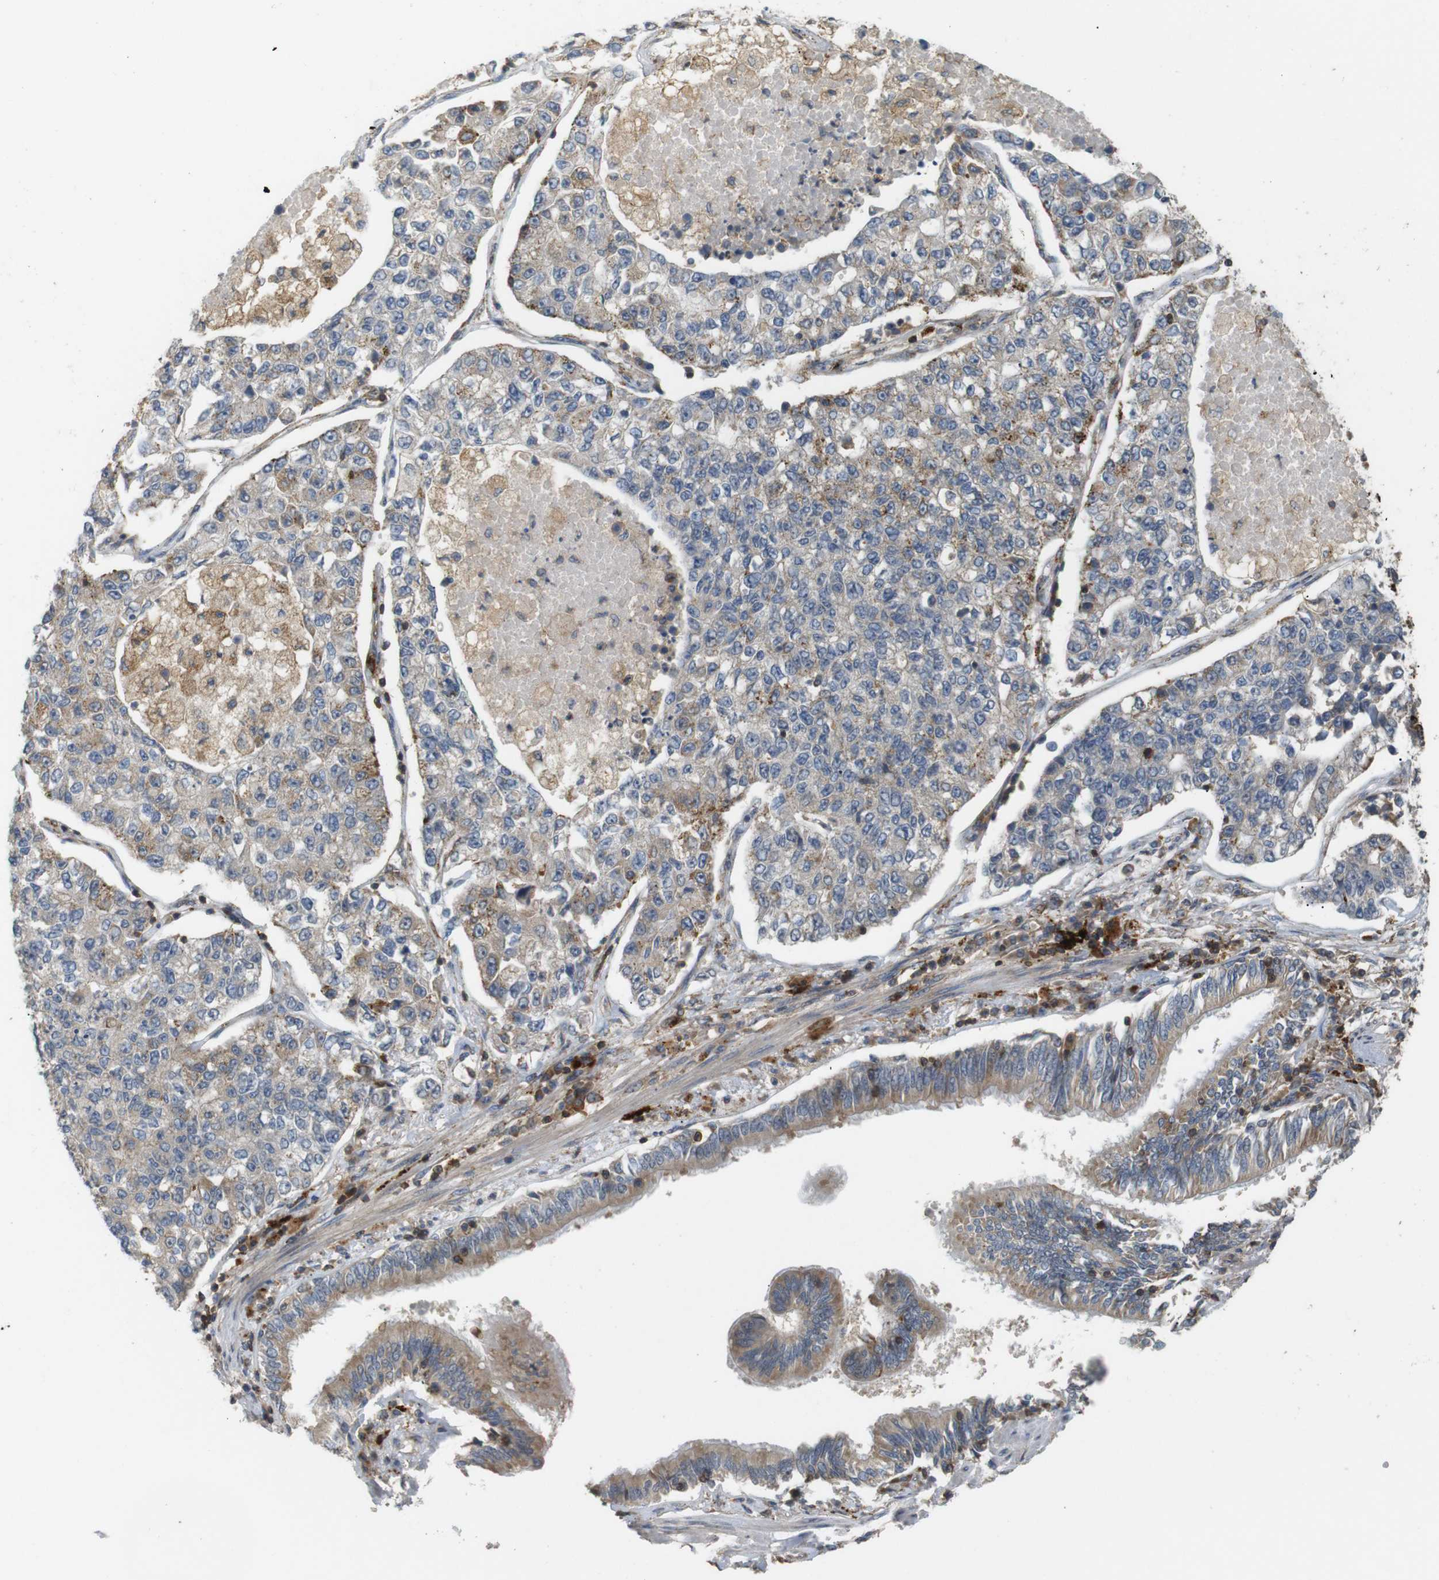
{"staining": {"intensity": "moderate", "quantity": "<25%", "location": "cytoplasmic/membranous"}, "tissue": "lung cancer", "cell_type": "Tumor cells", "image_type": "cancer", "snomed": [{"axis": "morphology", "description": "Adenocarcinoma, NOS"}, {"axis": "topography", "description": "Lung"}], "caption": "Brown immunohistochemical staining in lung adenocarcinoma demonstrates moderate cytoplasmic/membranous positivity in approximately <25% of tumor cells.", "gene": "KSR1", "patient": {"sex": "male", "age": 49}}